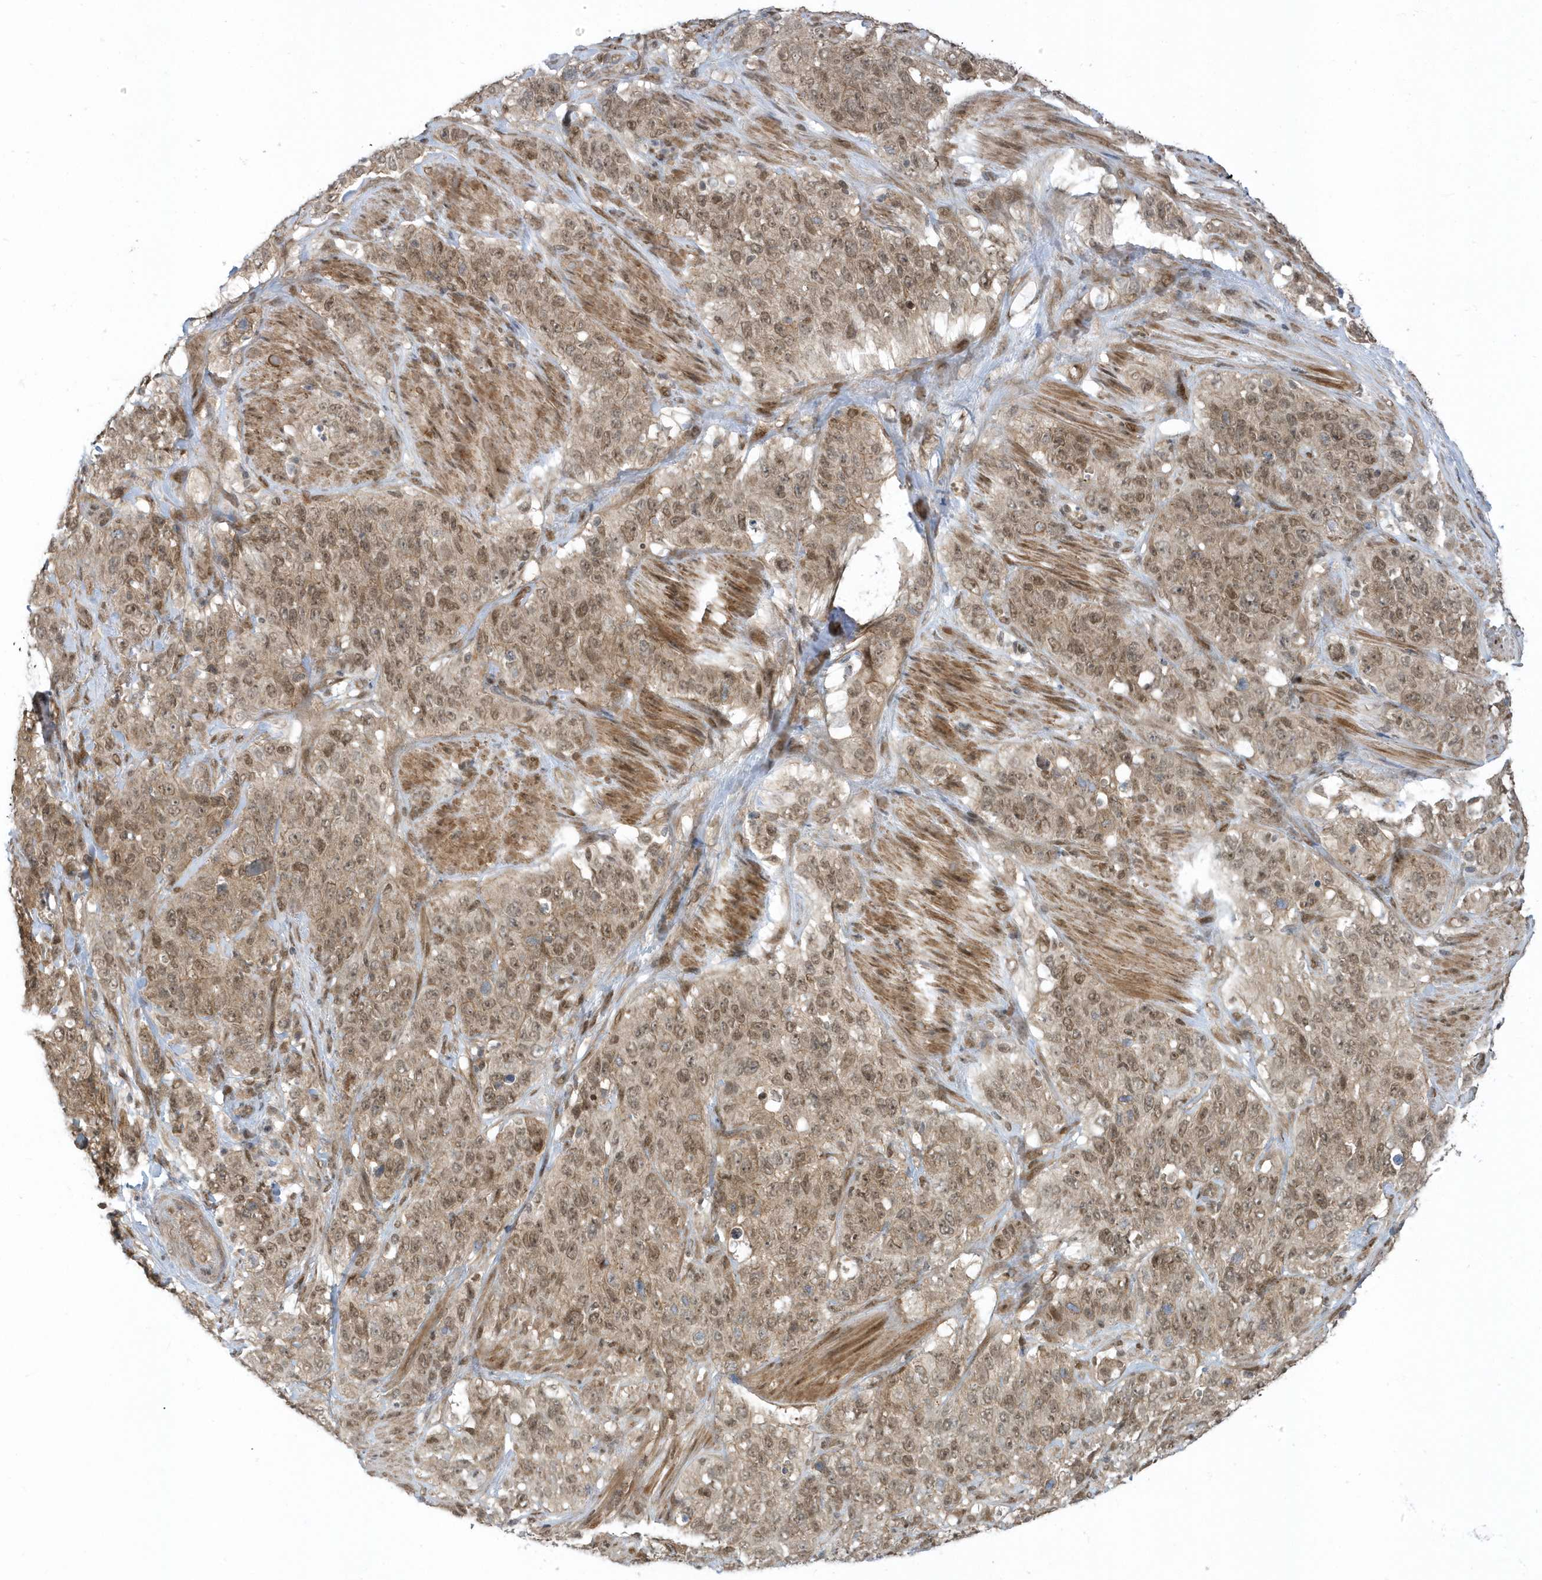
{"staining": {"intensity": "moderate", "quantity": ">75%", "location": "cytoplasmic/membranous,nuclear"}, "tissue": "stomach cancer", "cell_type": "Tumor cells", "image_type": "cancer", "snomed": [{"axis": "morphology", "description": "Adenocarcinoma, NOS"}, {"axis": "topography", "description": "Stomach"}], "caption": "Tumor cells show moderate cytoplasmic/membranous and nuclear staining in approximately >75% of cells in adenocarcinoma (stomach).", "gene": "USP53", "patient": {"sex": "male", "age": 48}}